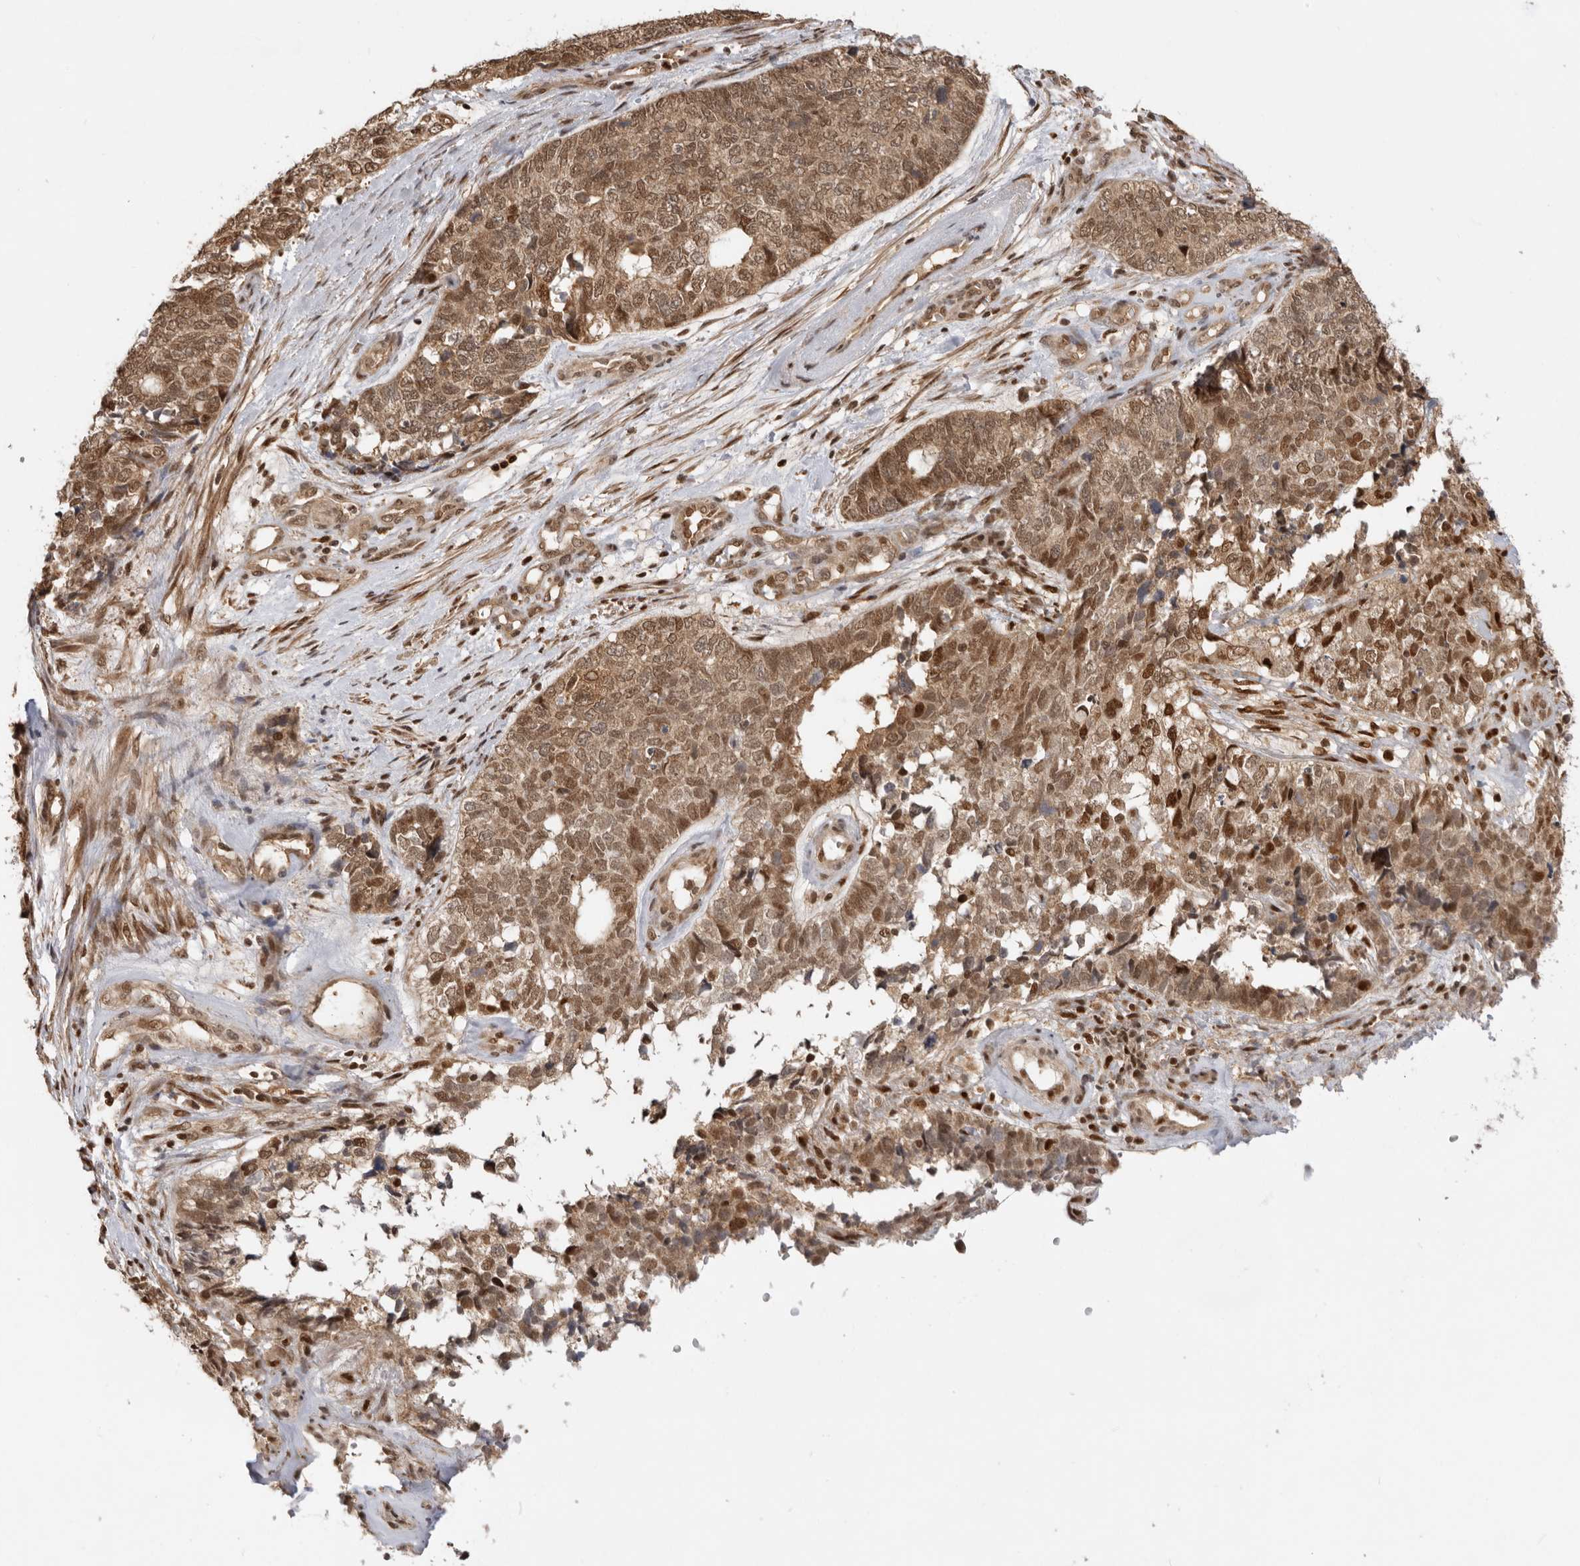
{"staining": {"intensity": "moderate", "quantity": ">75%", "location": "cytoplasmic/membranous,nuclear"}, "tissue": "cervical cancer", "cell_type": "Tumor cells", "image_type": "cancer", "snomed": [{"axis": "morphology", "description": "Squamous cell carcinoma, NOS"}, {"axis": "topography", "description": "Cervix"}], "caption": "Cervical squamous cell carcinoma stained with immunohistochemistry (IHC) exhibits moderate cytoplasmic/membranous and nuclear expression in approximately >75% of tumor cells.", "gene": "ADPRS", "patient": {"sex": "female", "age": 63}}